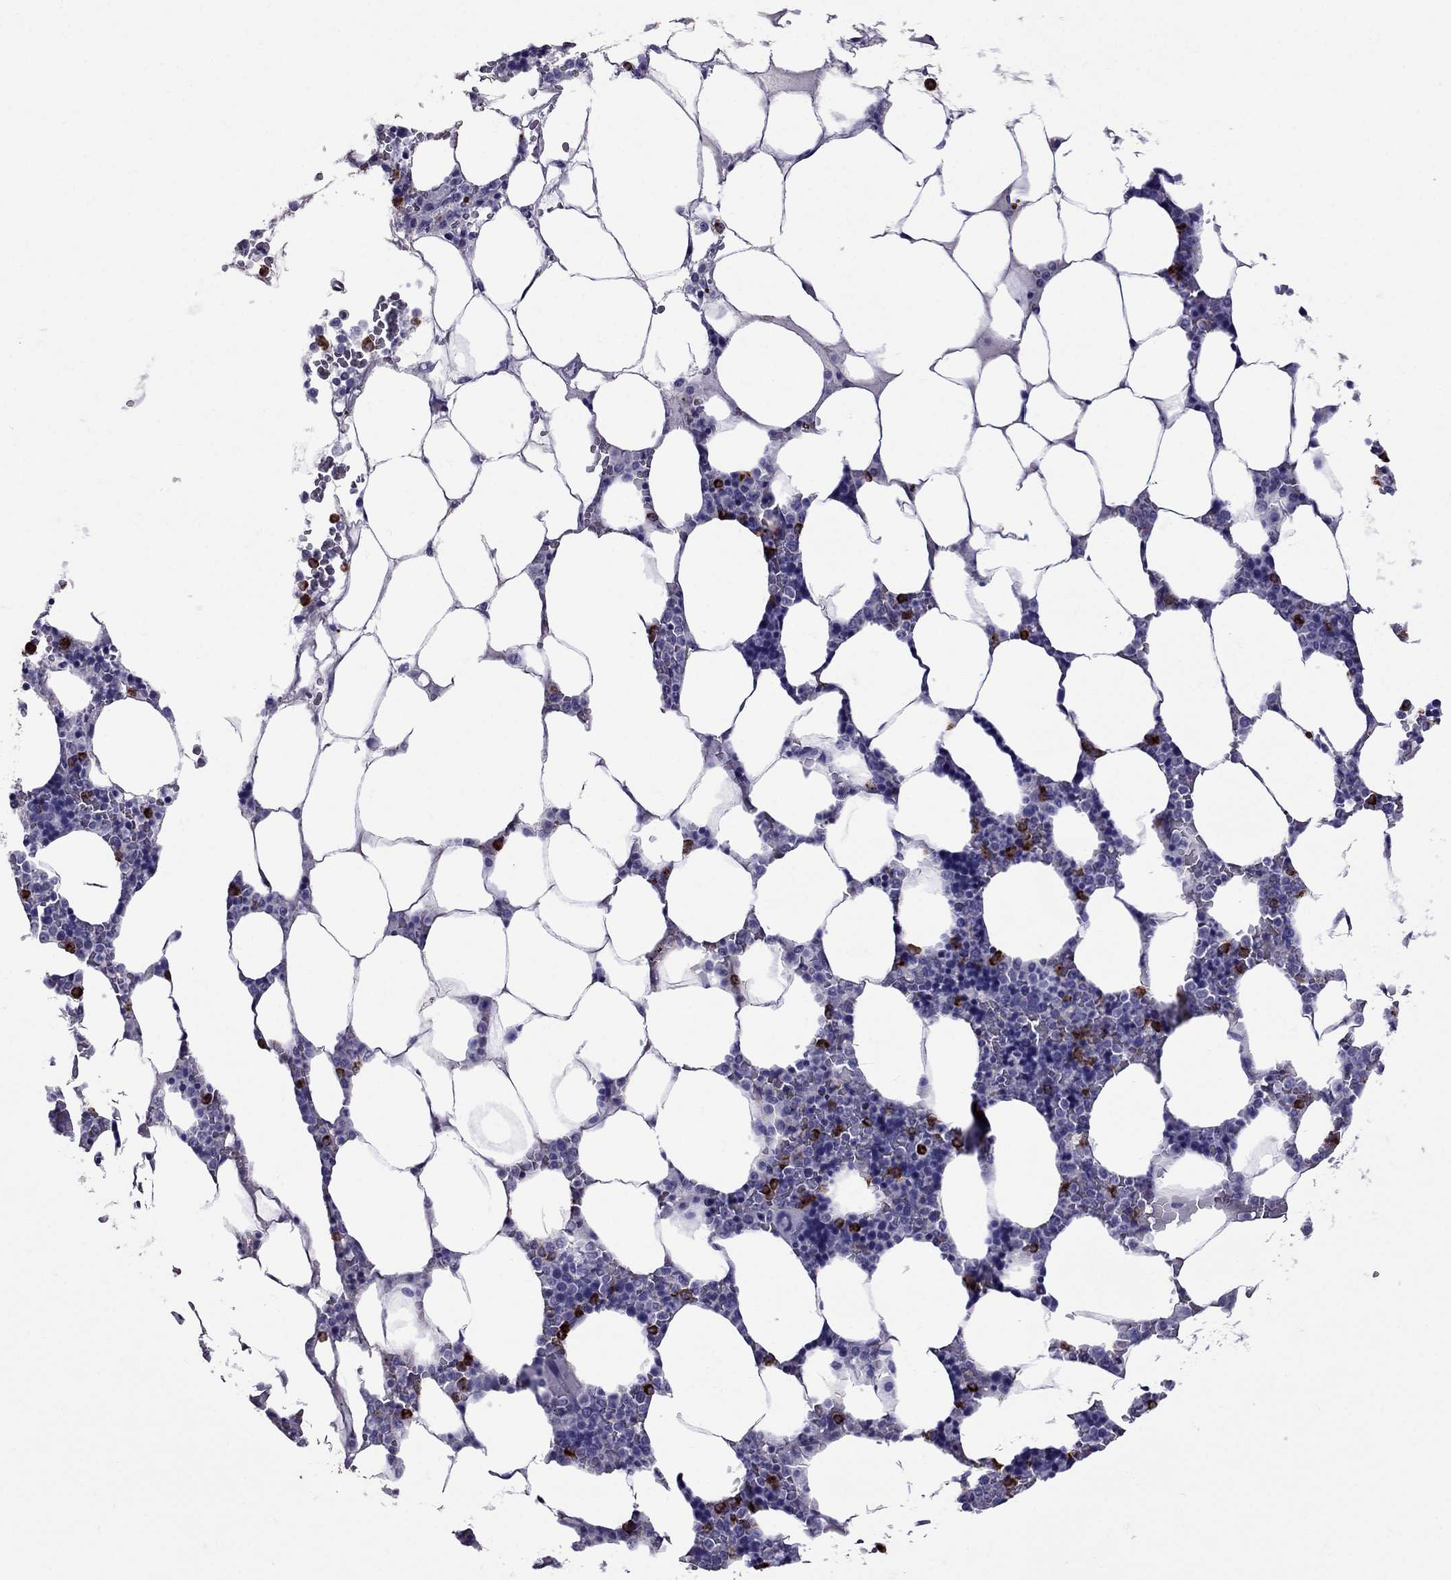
{"staining": {"intensity": "strong", "quantity": "<25%", "location": "cytoplasmic/membranous"}, "tissue": "bone marrow", "cell_type": "Hematopoietic cells", "image_type": "normal", "snomed": [{"axis": "morphology", "description": "Normal tissue, NOS"}, {"axis": "topography", "description": "Bone marrow"}], "caption": "Protein staining shows strong cytoplasmic/membranous expression in approximately <25% of hematopoietic cells in normal bone marrow. The staining is performed using DAB brown chromogen to label protein expression. The nuclei are counter-stained blue using hematoxylin.", "gene": "OLFM4", "patient": {"sex": "male", "age": 63}}